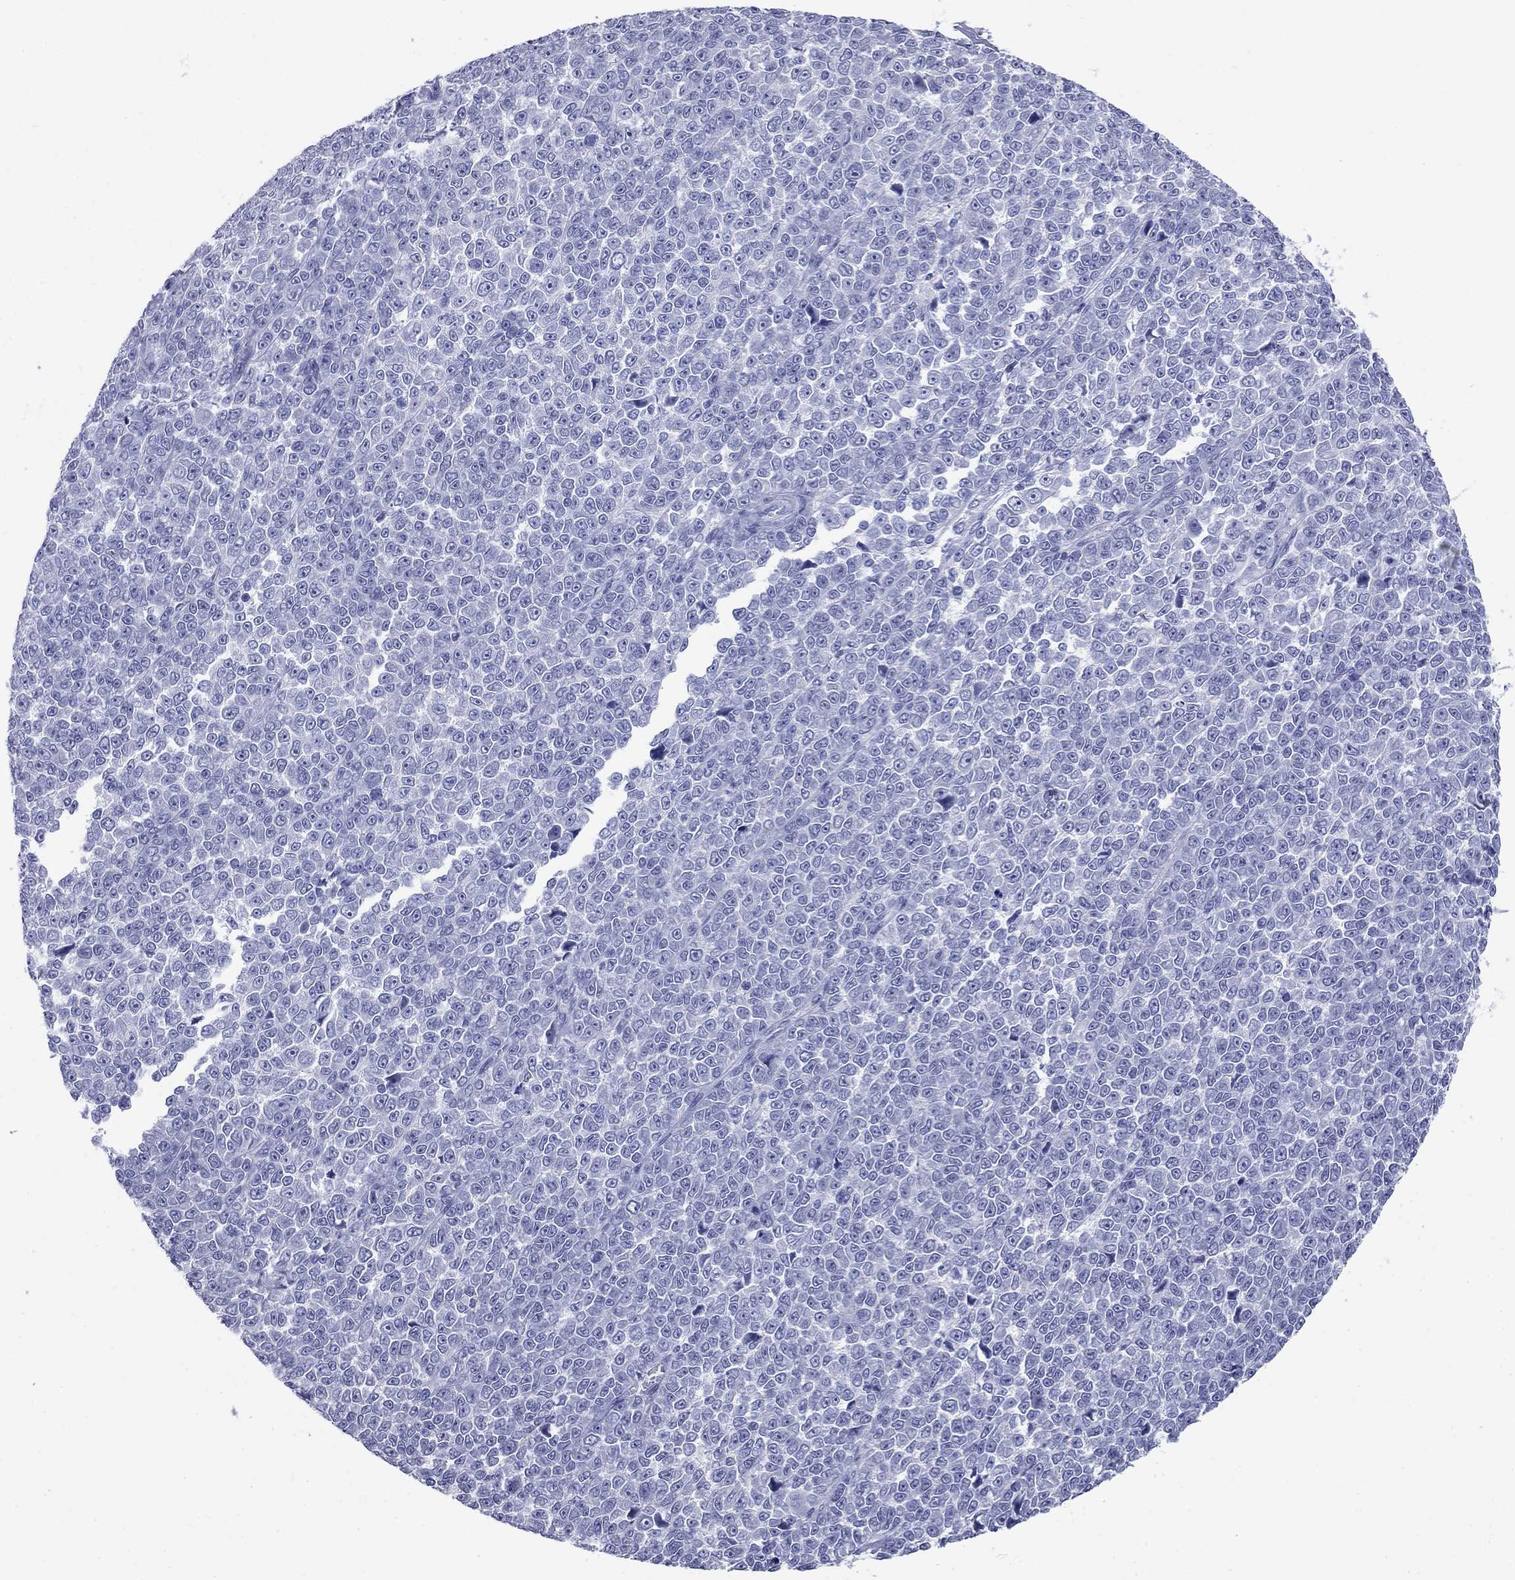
{"staining": {"intensity": "negative", "quantity": "none", "location": "none"}, "tissue": "melanoma", "cell_type": "Tumor cells", "image_type": "cancer", "snomed": [{"axis": "morphology", "description": "Malignant melanoma, NOS"}, {"axis": "topography", "description": "Skin"}], "caption": "Histopathology image shows no significant protein expression in tumor cells of malignant melanoma.", "gene": "NPPA", "patient": {"sex": "female", "age": 95}}